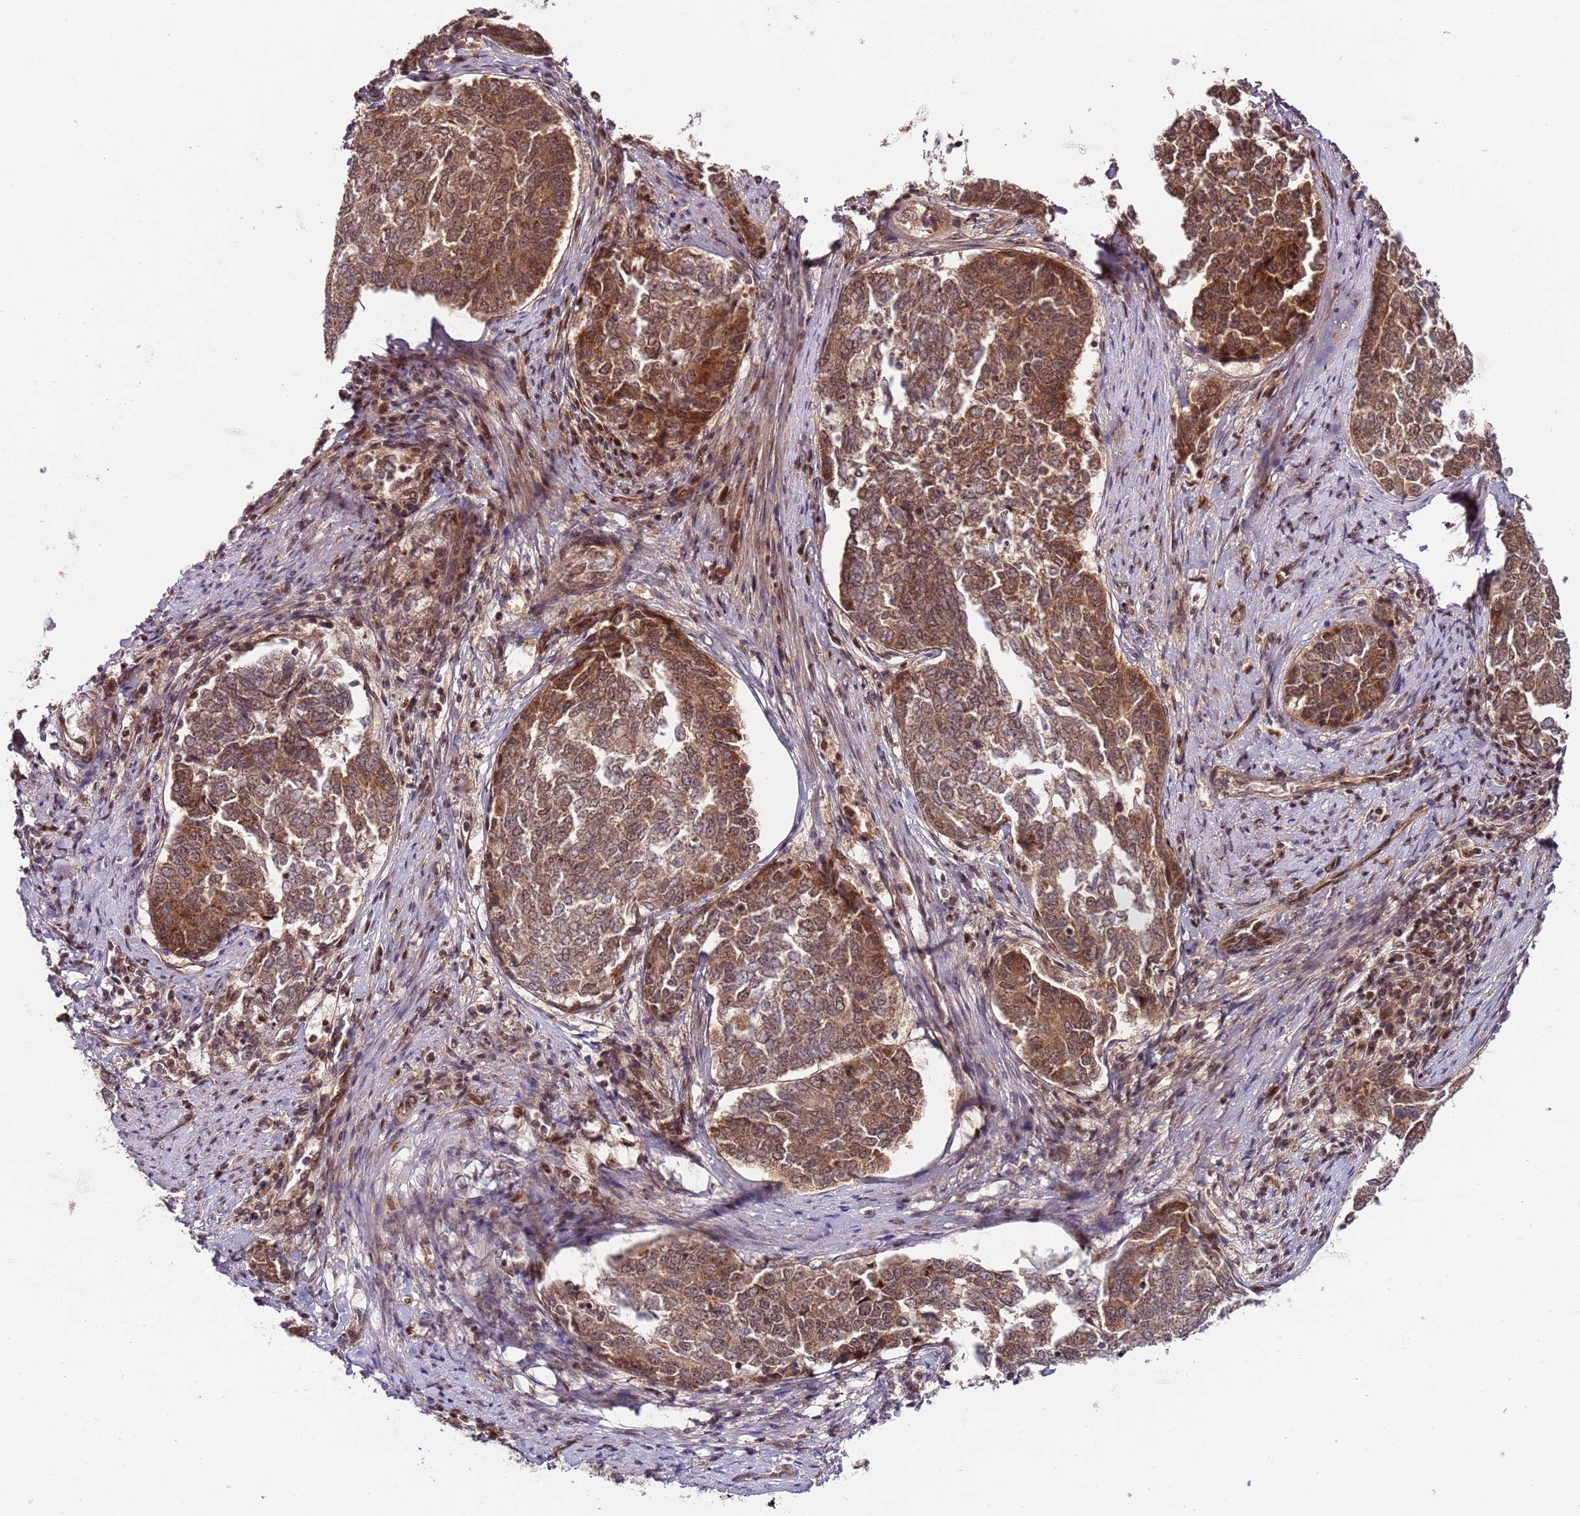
{"staining": {"intensity": "moderate", "quantity": ">75%", "location": "cytoplasmic/membranous,nuclear"}, "tissue": "endometrial cancer", "cell_type": "Tumor cells", "image_type": "cancer", "snomed": [{"axis": "morphology", "description": "Adenocarcinoma, NOS"}, {"axis": "topography", "description": "Endometrium"}], "caption": "Immunohistochemistry (IHC) photomicrograph of neoplastic tissue: human endometrial adenocarcinoma stained using immunohistochemistry shows medium levels of moderate protein expression localized specifically in the cytoplasmic/membranous and nuclear of tumor cells, appearing as a cytoplasmic/membranous and nuclear brown color.", "gene": "EDC3", "patient": {"sex": "female", "age": 80}}